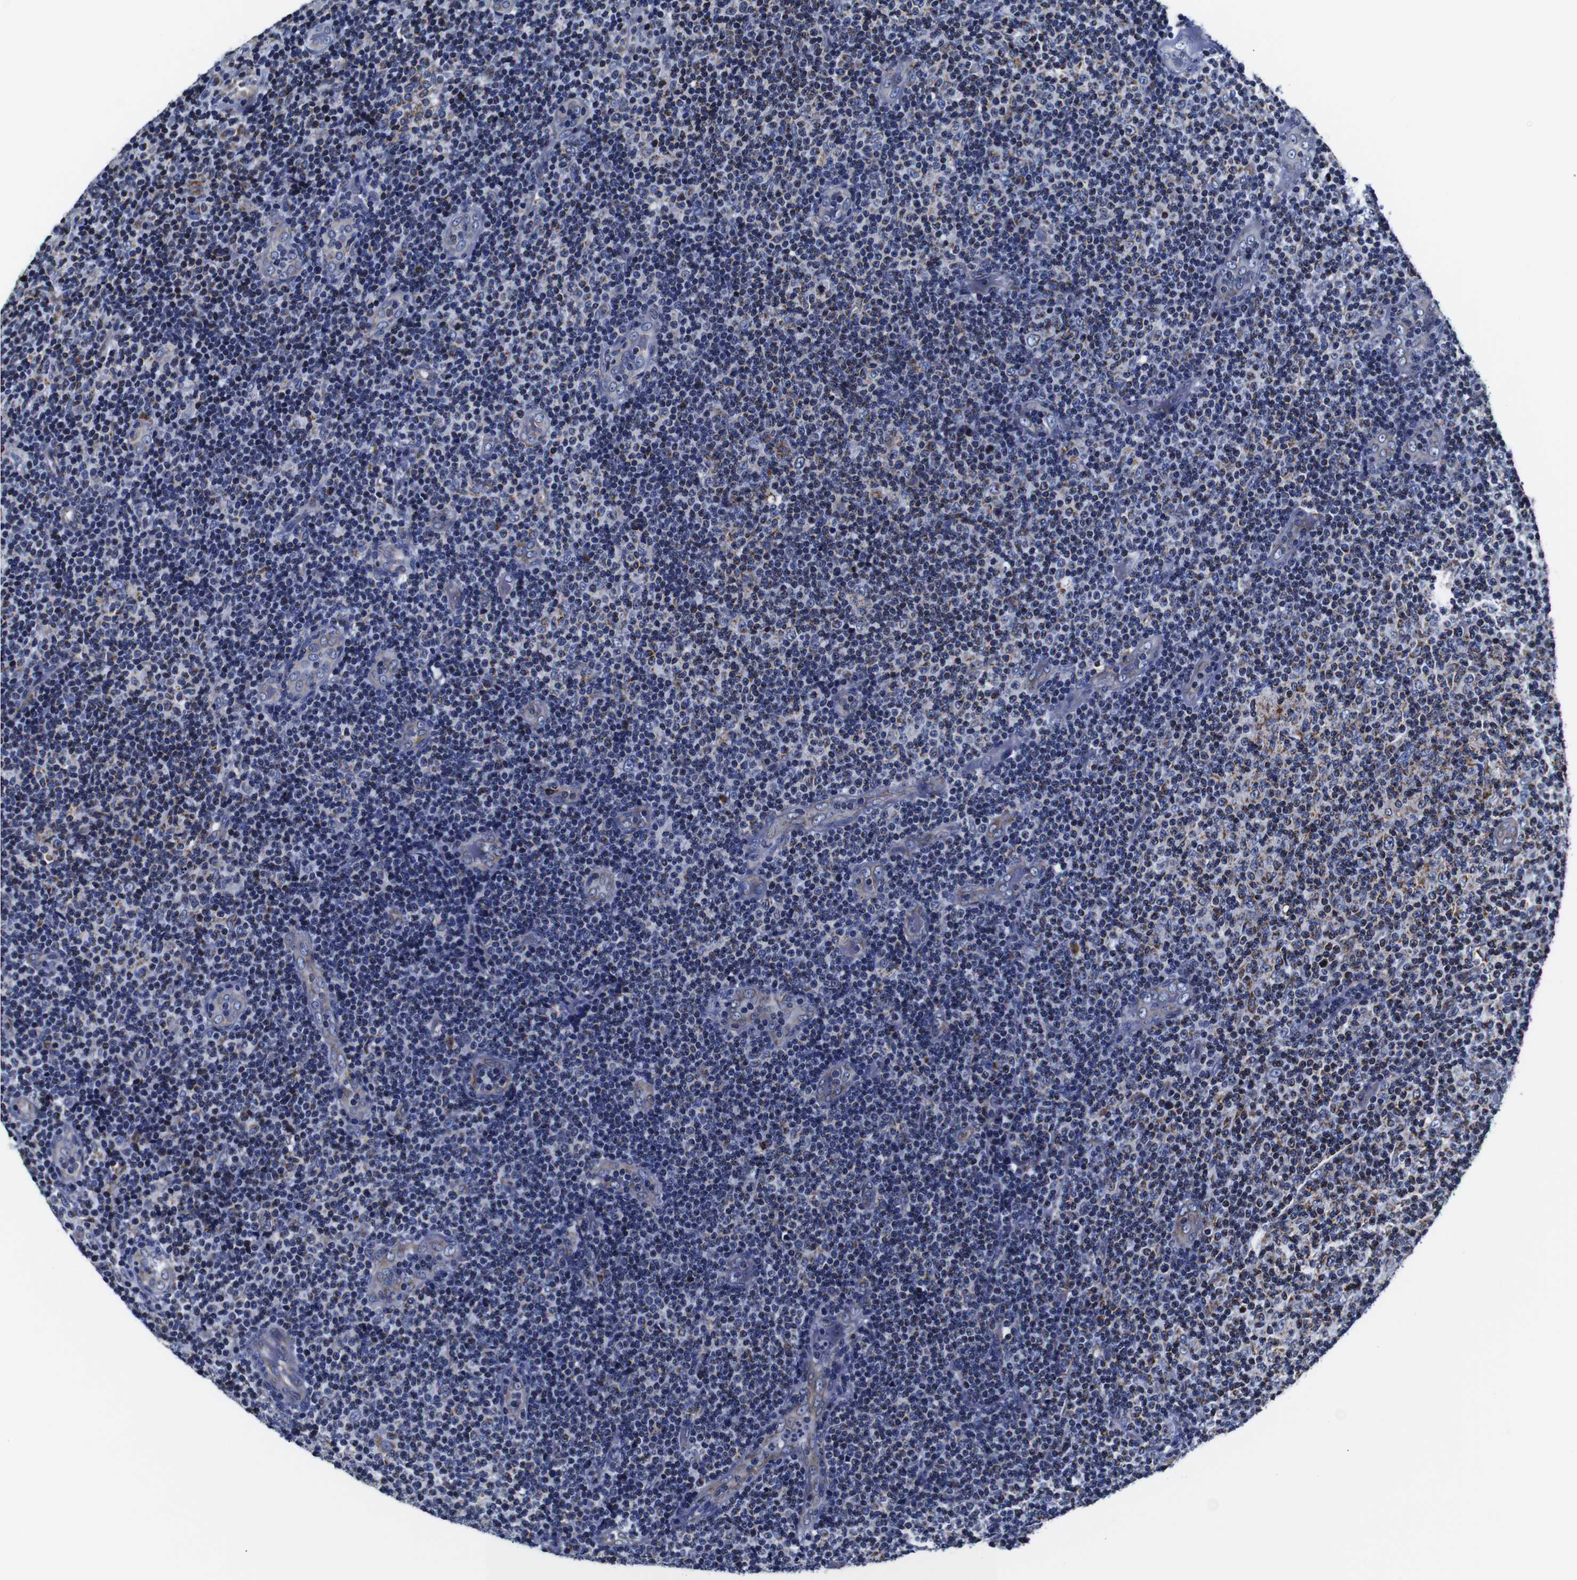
{"staining": {"intensity": "negative", "quantity": "none", "location": "none"}, "tissue": "lymphoma", "cell_type": "Tumor cells", "image_type": "cancer", "snomed": [{"axis": "morphology", "description": "Malignant lymphoma, non-Hodgkin's type, Low grade"}, {"axis": "topography", "description": "Lymph node"}], "caption": "There is no significant expression in tumor cells of malignant lymphoma, non-Hodgkin's type (low-grade). Nuclei are stained in blue.", "gene": "FKBP9", "patient": {"sex": "male", "age": 83}}